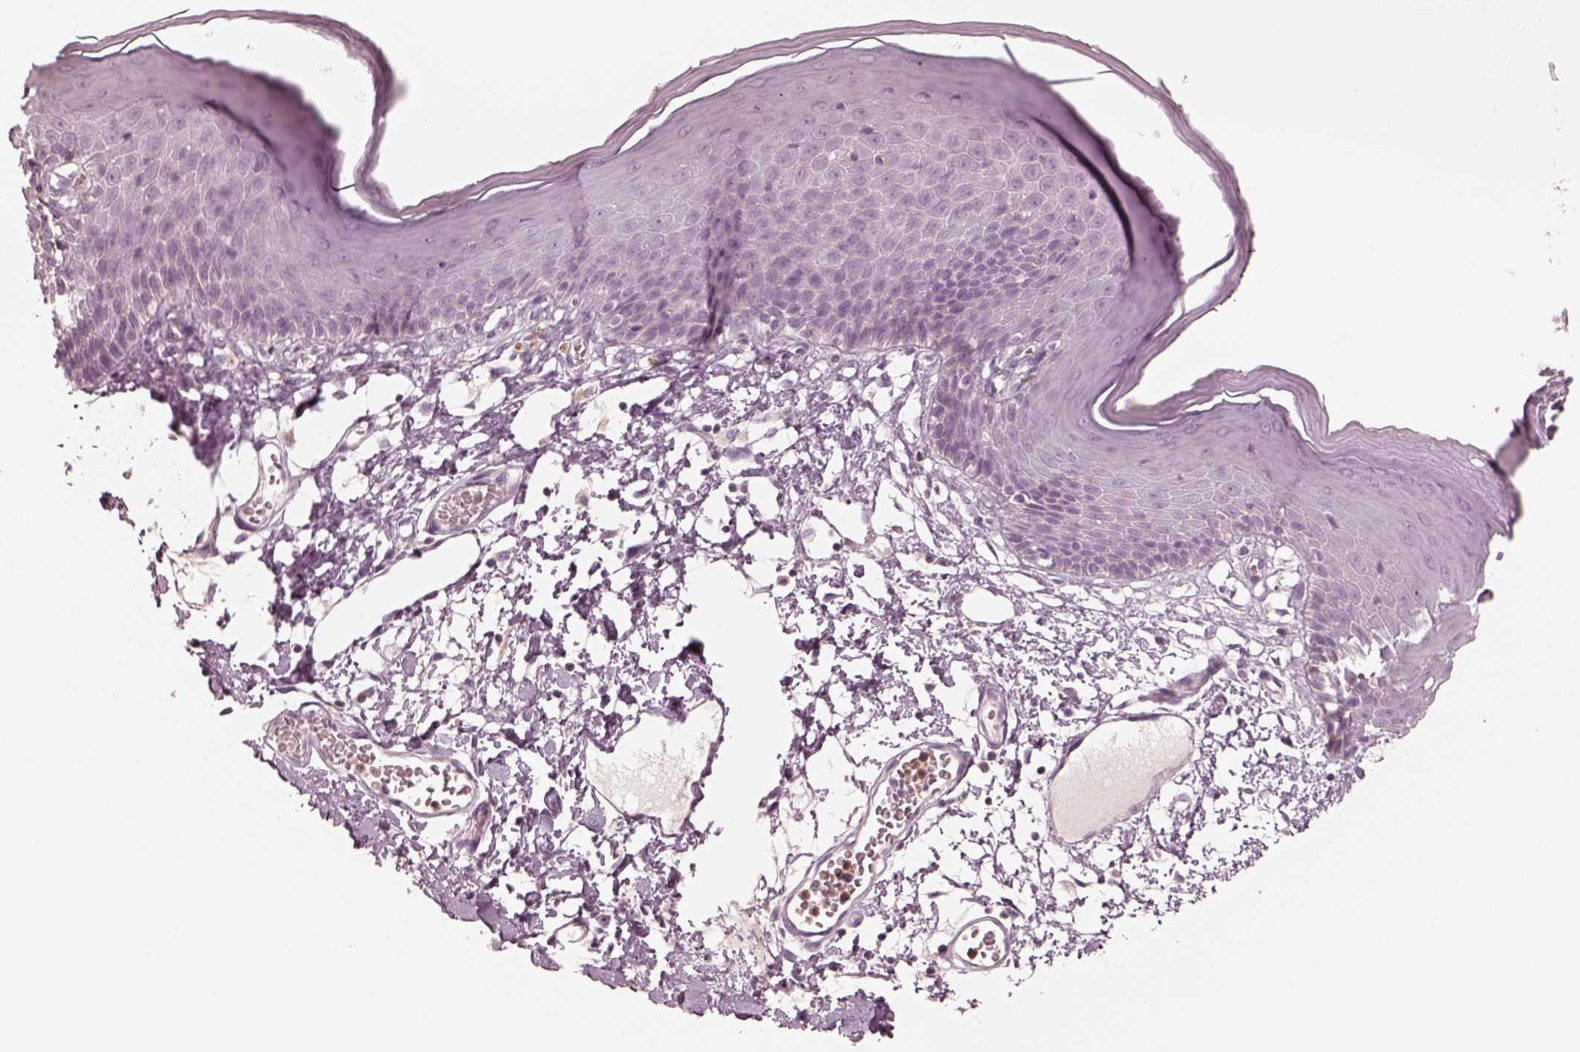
{"staining": {"intensity": "negative", "quantity": "none", "location": "none"}, "tissue": "skin", "cell_type": "Epidermal cells", "image_type": "normal", "snomed": [{"axis": "morphology", "description": "Normal tissue, NOS"}, {"axis": "topography", "description": "Vulva"}], "caption": "This is an immunohistochemistry (IHC) image of normal skin. There is no staining in epidermal cells.", "gene": "GPRIN1", "patient": {"sex": "female", "age": 68}}